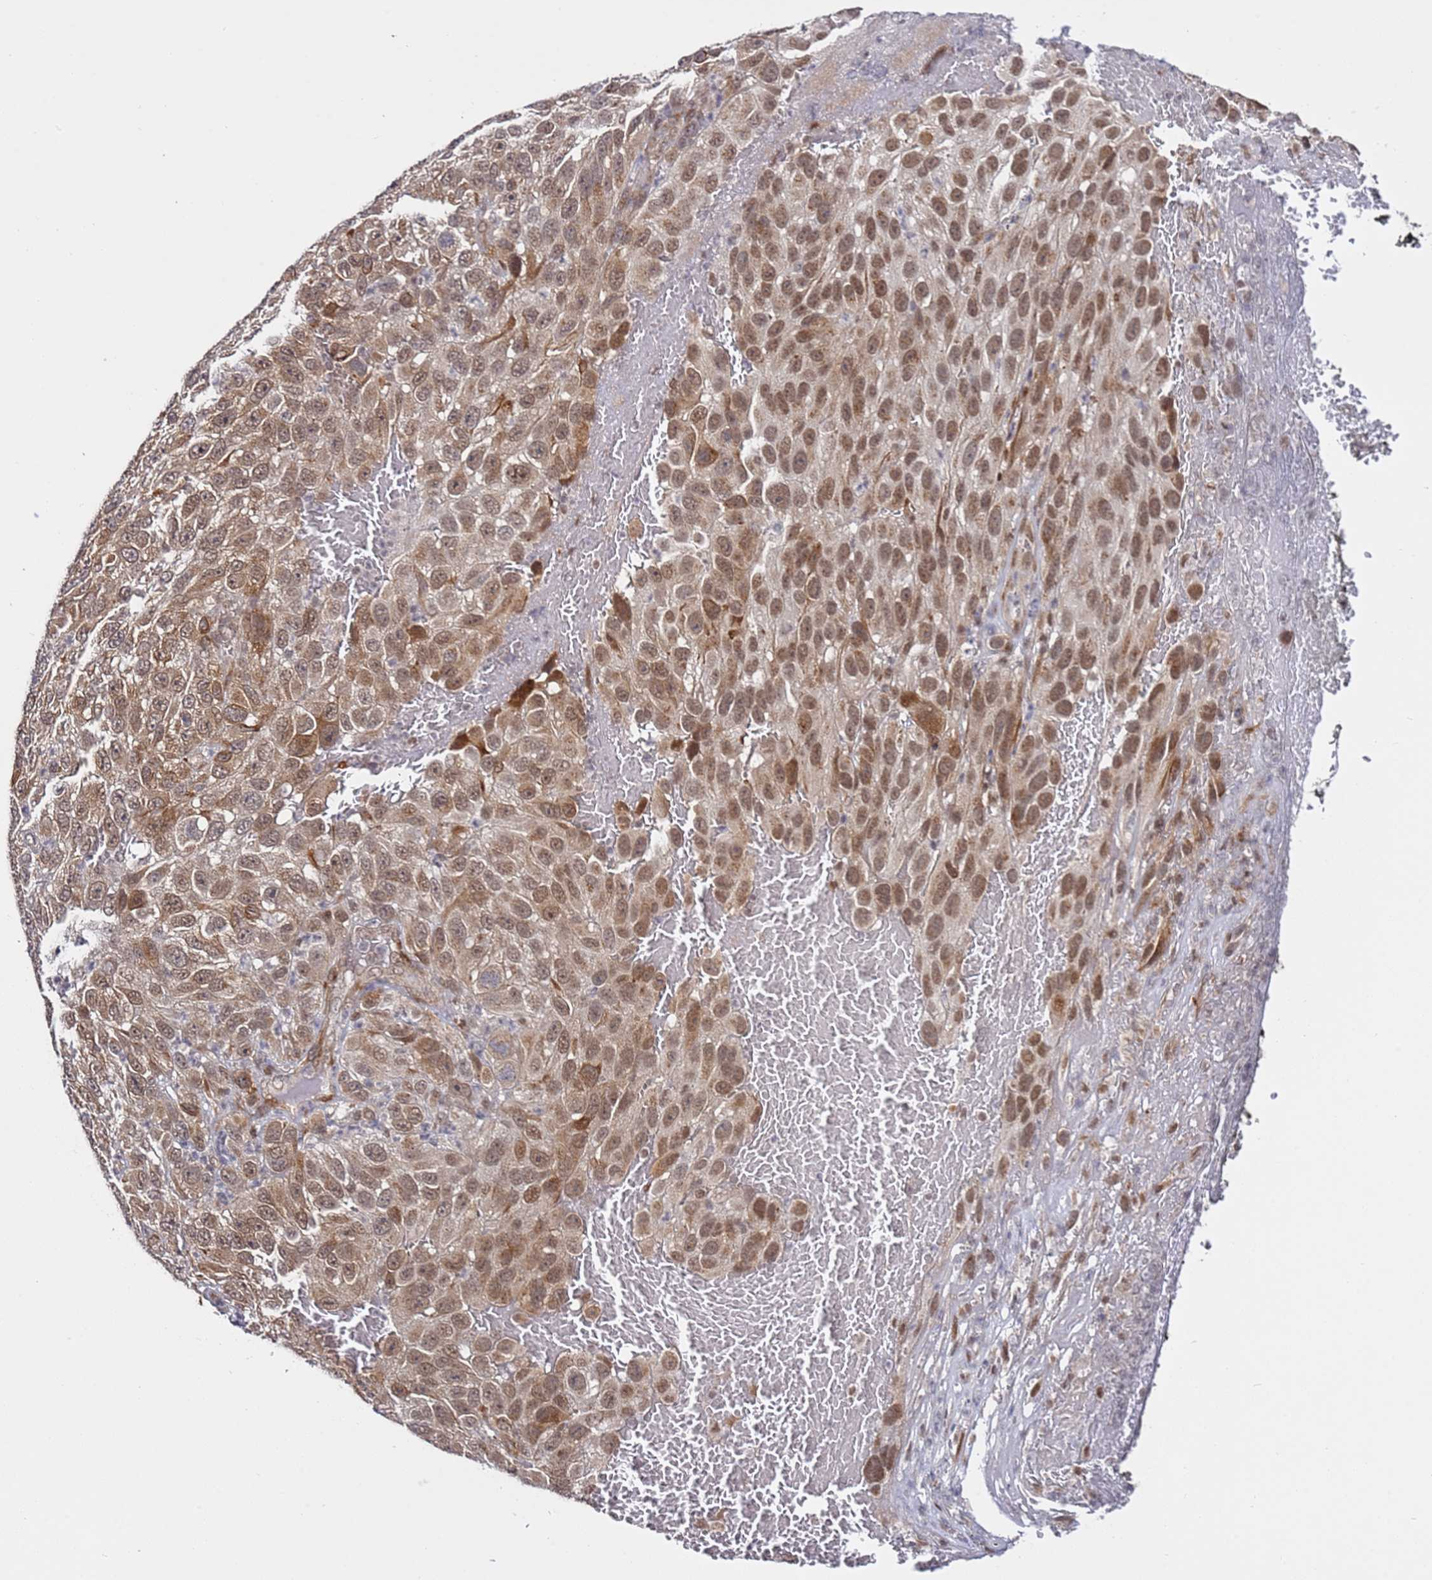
{"staining": {"intensity": "moderate", "quantity": ">75%", "location": "cytoplasmic/membranous,nuclear"}, "tissue": "melanoma", "cell_type": "Tumor cells", "image_type": "cancer", "snomed": [{"axis": "morphology", "description": "Normal tissue, NOS"}, {"axis": "morphology", "description": "Malignant melanoma, NOS"}, {"axis": "topography", "description": "Skin"}], "caption": "Immunohistochemical staining of human melanoma shows moderate cytoplasmic/membranous and nuclear protein positivity in about >75% of tumor cells.", "gene": "POLR2D", "patient": {"sex": "female", "age": 96}}